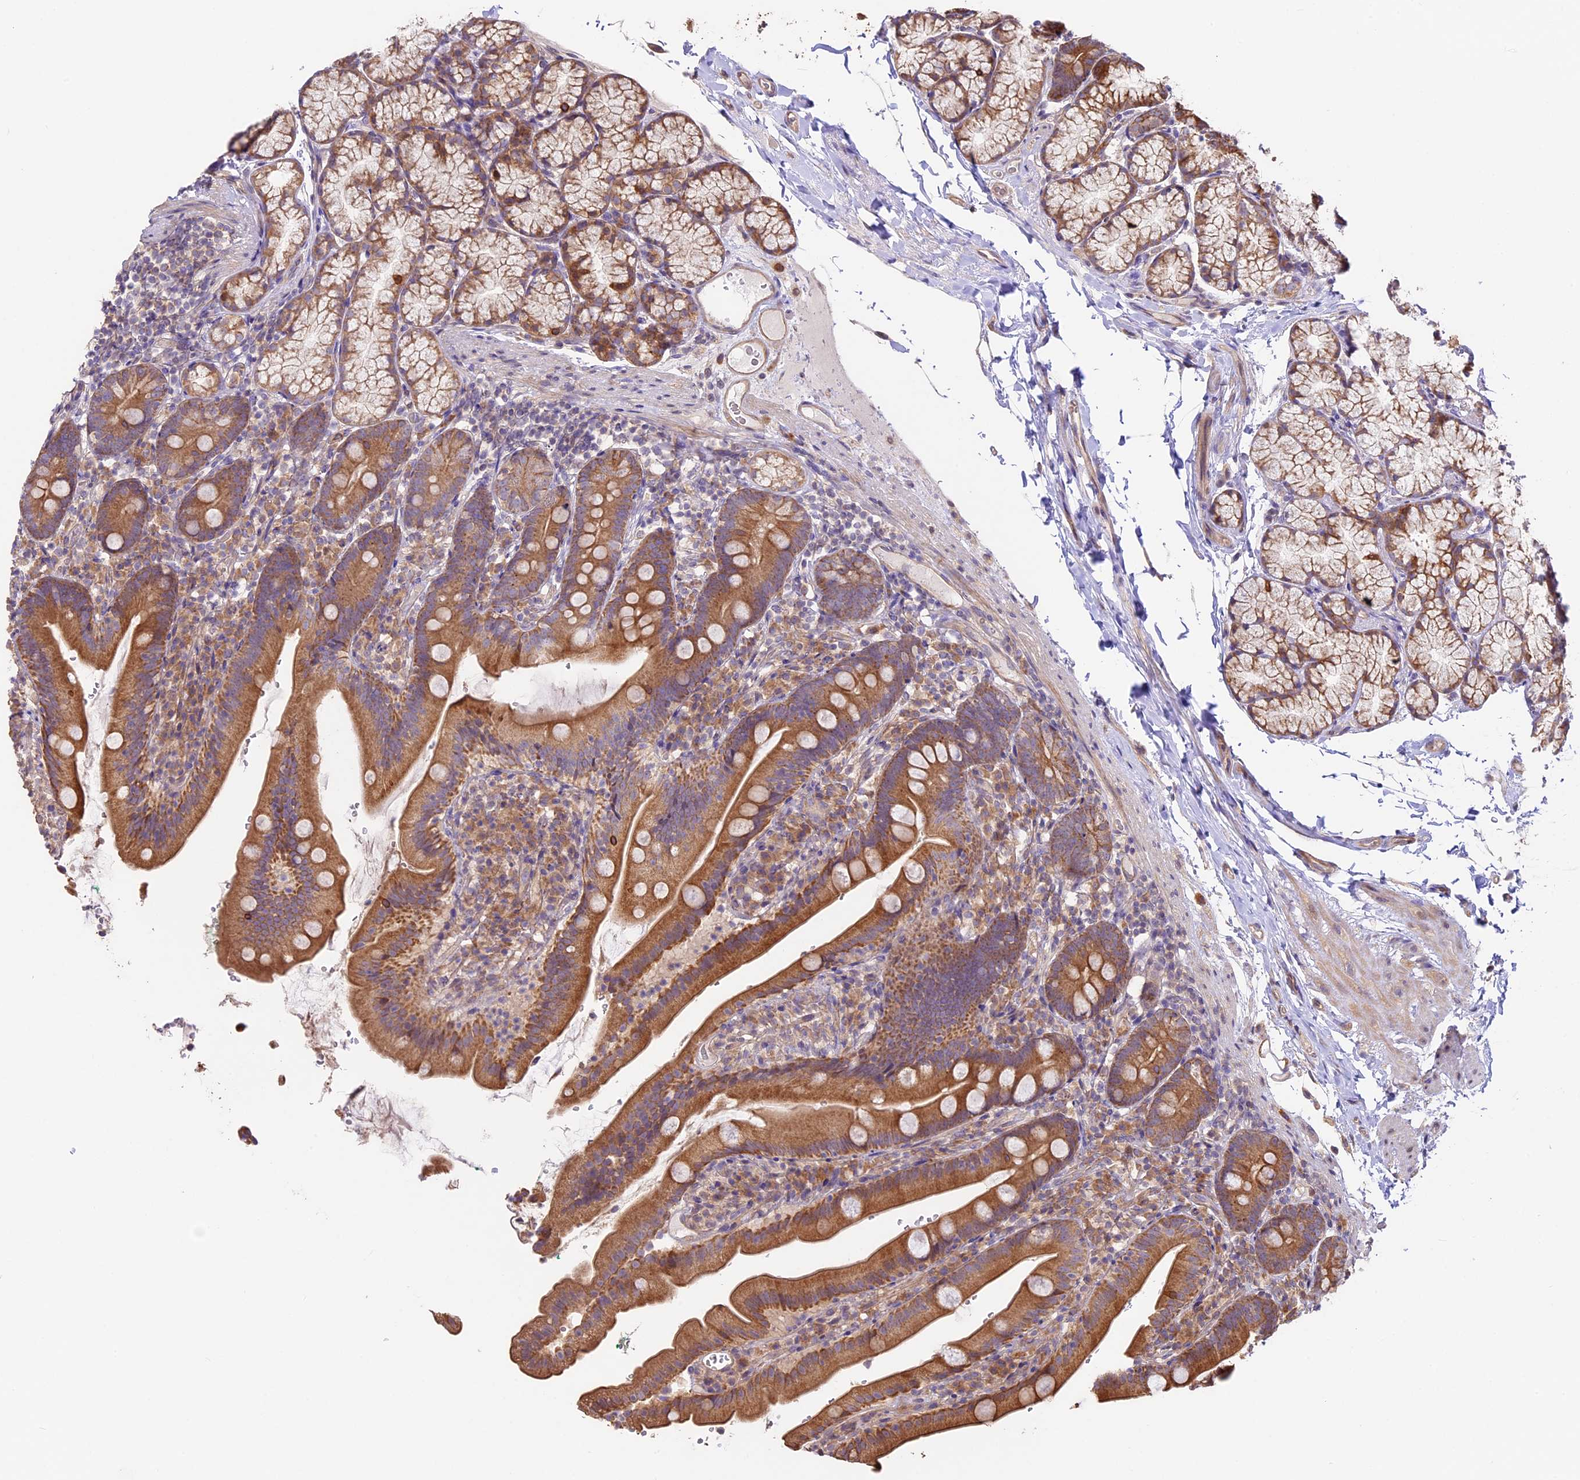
{"staining": {"intensity": "moderate", "quantity": ">75%", "location": "cytoplasmic/membranous"}, "tissue": "duodenum", "cell_type": "Glandular cells", "image_type": "normal", "snomed": [{"axis": "morphology", "description": "Normal tissue, NOS"}, {"axis": "topography", "description": "Duodenum"}], "caption": "A high-resolution photomicrograph shows immunohistochemistry (IHC) staining of benign duodenum, which exhibits moderate cytoplasmic/membranous positivity in about >75% of glandular cells.", "gene": "BCAS4", "patient": {"sex": "female", "age": 67}}